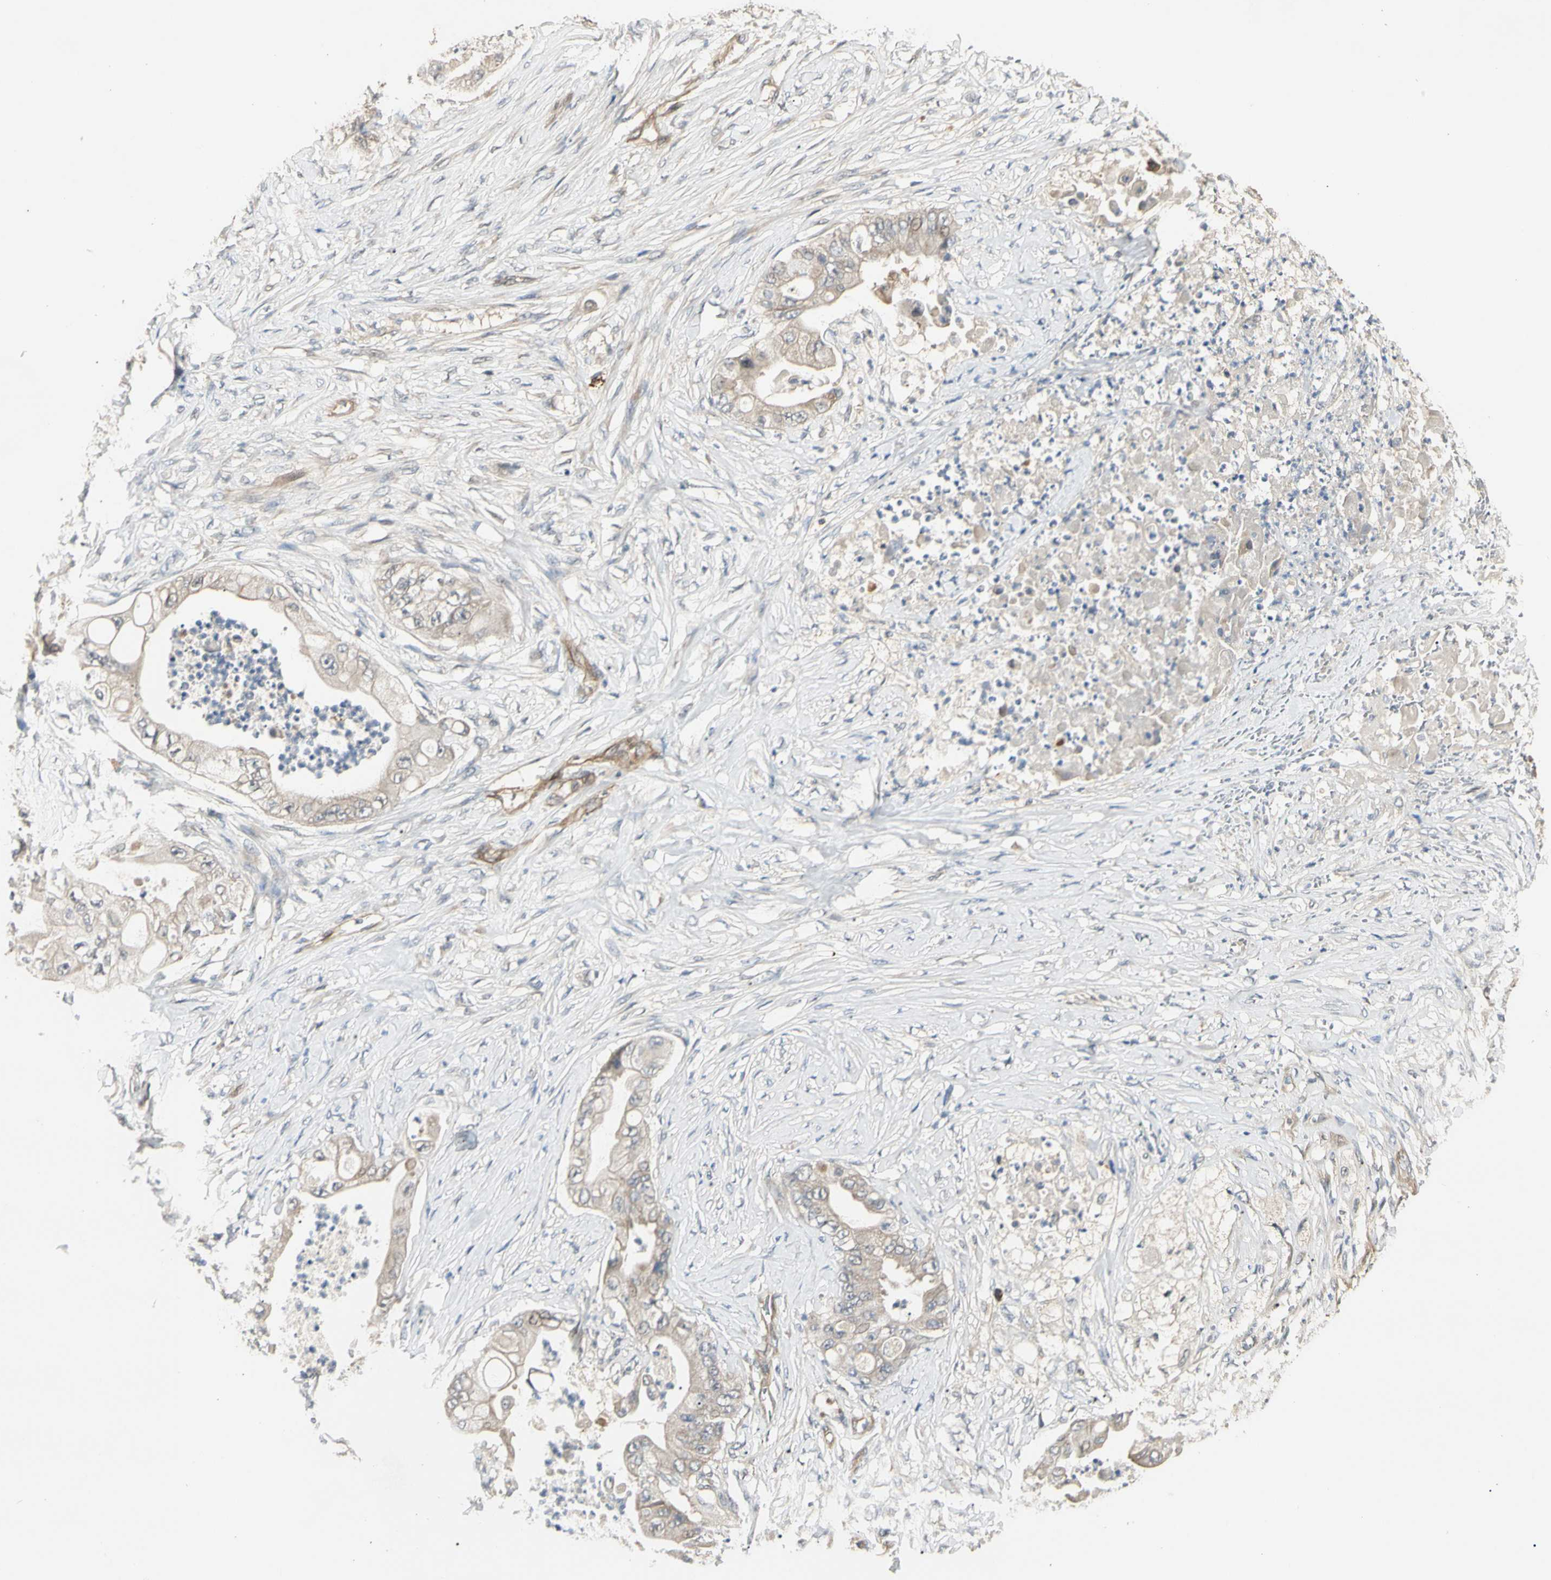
{"staining": {"intensity": "weak", "quantity": ">75%", "location": "cytoplasmic/membranous"}, "tissue": "stomach cancer", "cell_type": "Tumor cells", "image_type": "cancer", "snomed": [{"axis": "morphology", "description": "Adenocarcinoma, NOS"}, {"axis": "topography", "description": "Stomach"}], "caption": "Stomach cancer (adenocarcinoma) stained with immunohistochemistry exhibits weak cytoplasmic/membranous positivity in approximately >75% of tumor cells.", "gene": "ATG4C", "patient": {"sex": "female", "age": 73}}